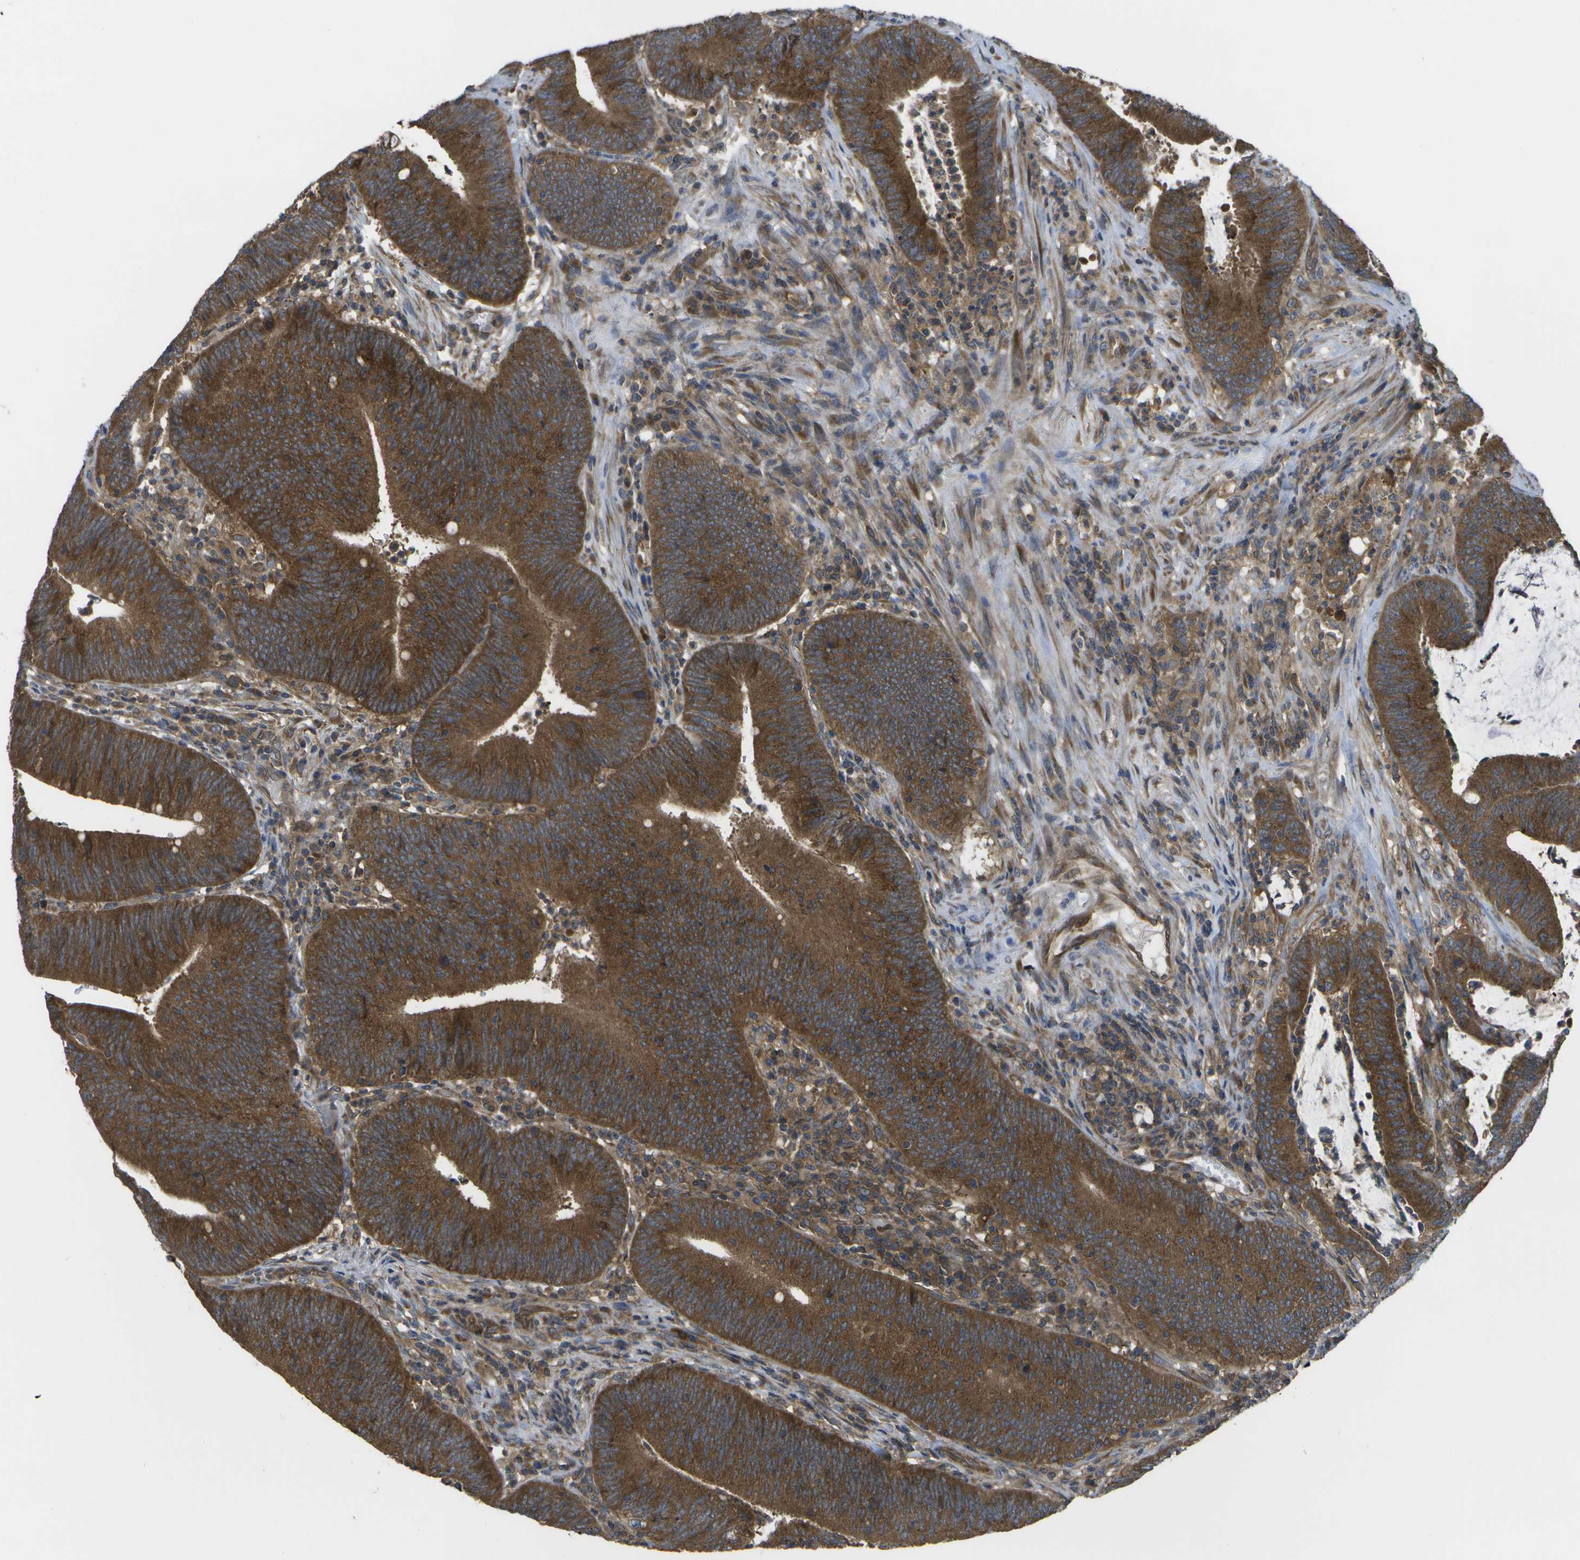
{"staining": {"intensity": "strong", "quantity": ">75%", "location": "cytoplasmic/membranous"}, "tissue": "colorectal cancer", "cell_type": "Tumor cells", "image_type": "cancer", "snomed": [{"axis": "morphology", "description": "Normal tissue, NOS"}, {"axis": "morphology", "description": "Adenocarcinoma, NOS"}, {"axis": "topography", "description": "Rectum"}], "caption": "Human colorectal cancer stained with a protein marker reveals strong staining in tumor cells.", "gene": "DPM3", "patient": {"sex": "female", "age": 66}}